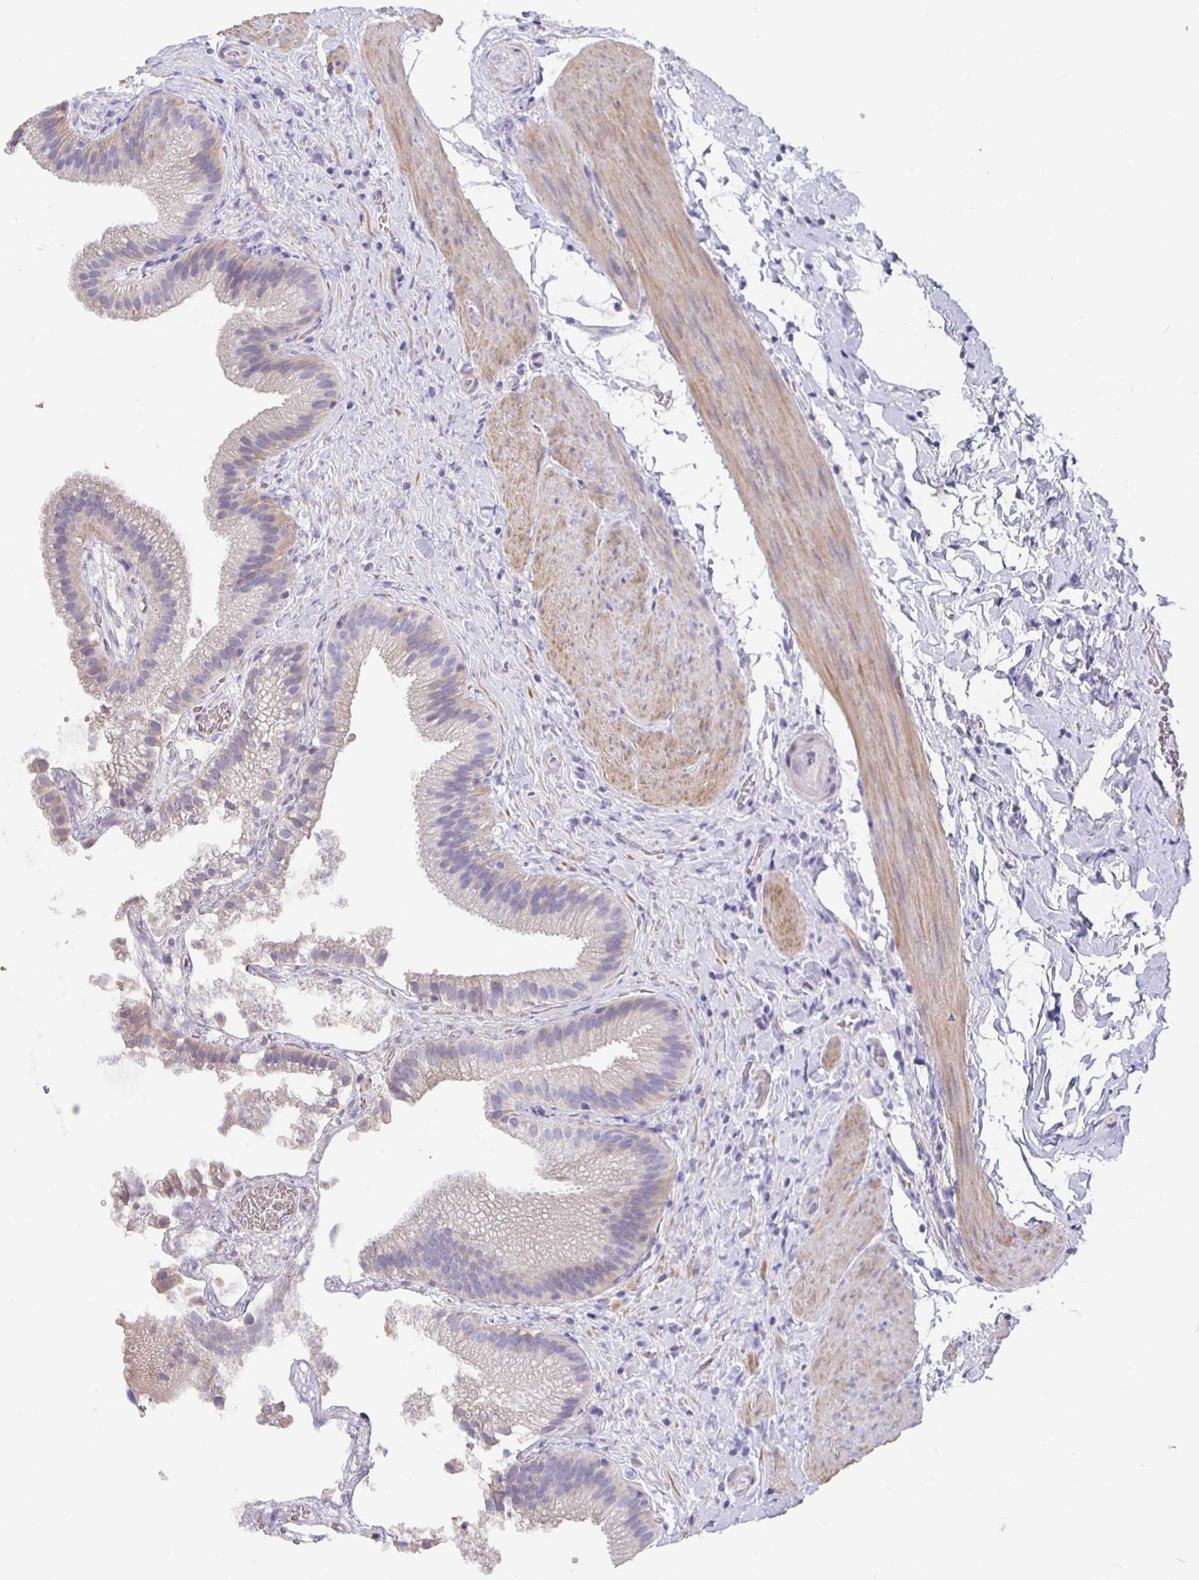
{"staining": {"intensity": "weak", "quantity": "<25%", "location": "cytoplasmic/membranous"}, "tissue": "gallbladder", "cell_type": "Glandular cells", "image_type": "normal", "snomed": [{"axis": "morphology", "description": "Normal tissue, NOS"}, {"axis": "topography", "description": "Gallbladder"}], "caption": "DAB immunohistochemical staining of benign gallbladder exhibits no significant expression in glandular cells. (DAB IHC with hematoxylin counter stain).", "gene": "CFAP74", "patient": {"sex": "female", "age": 63}}